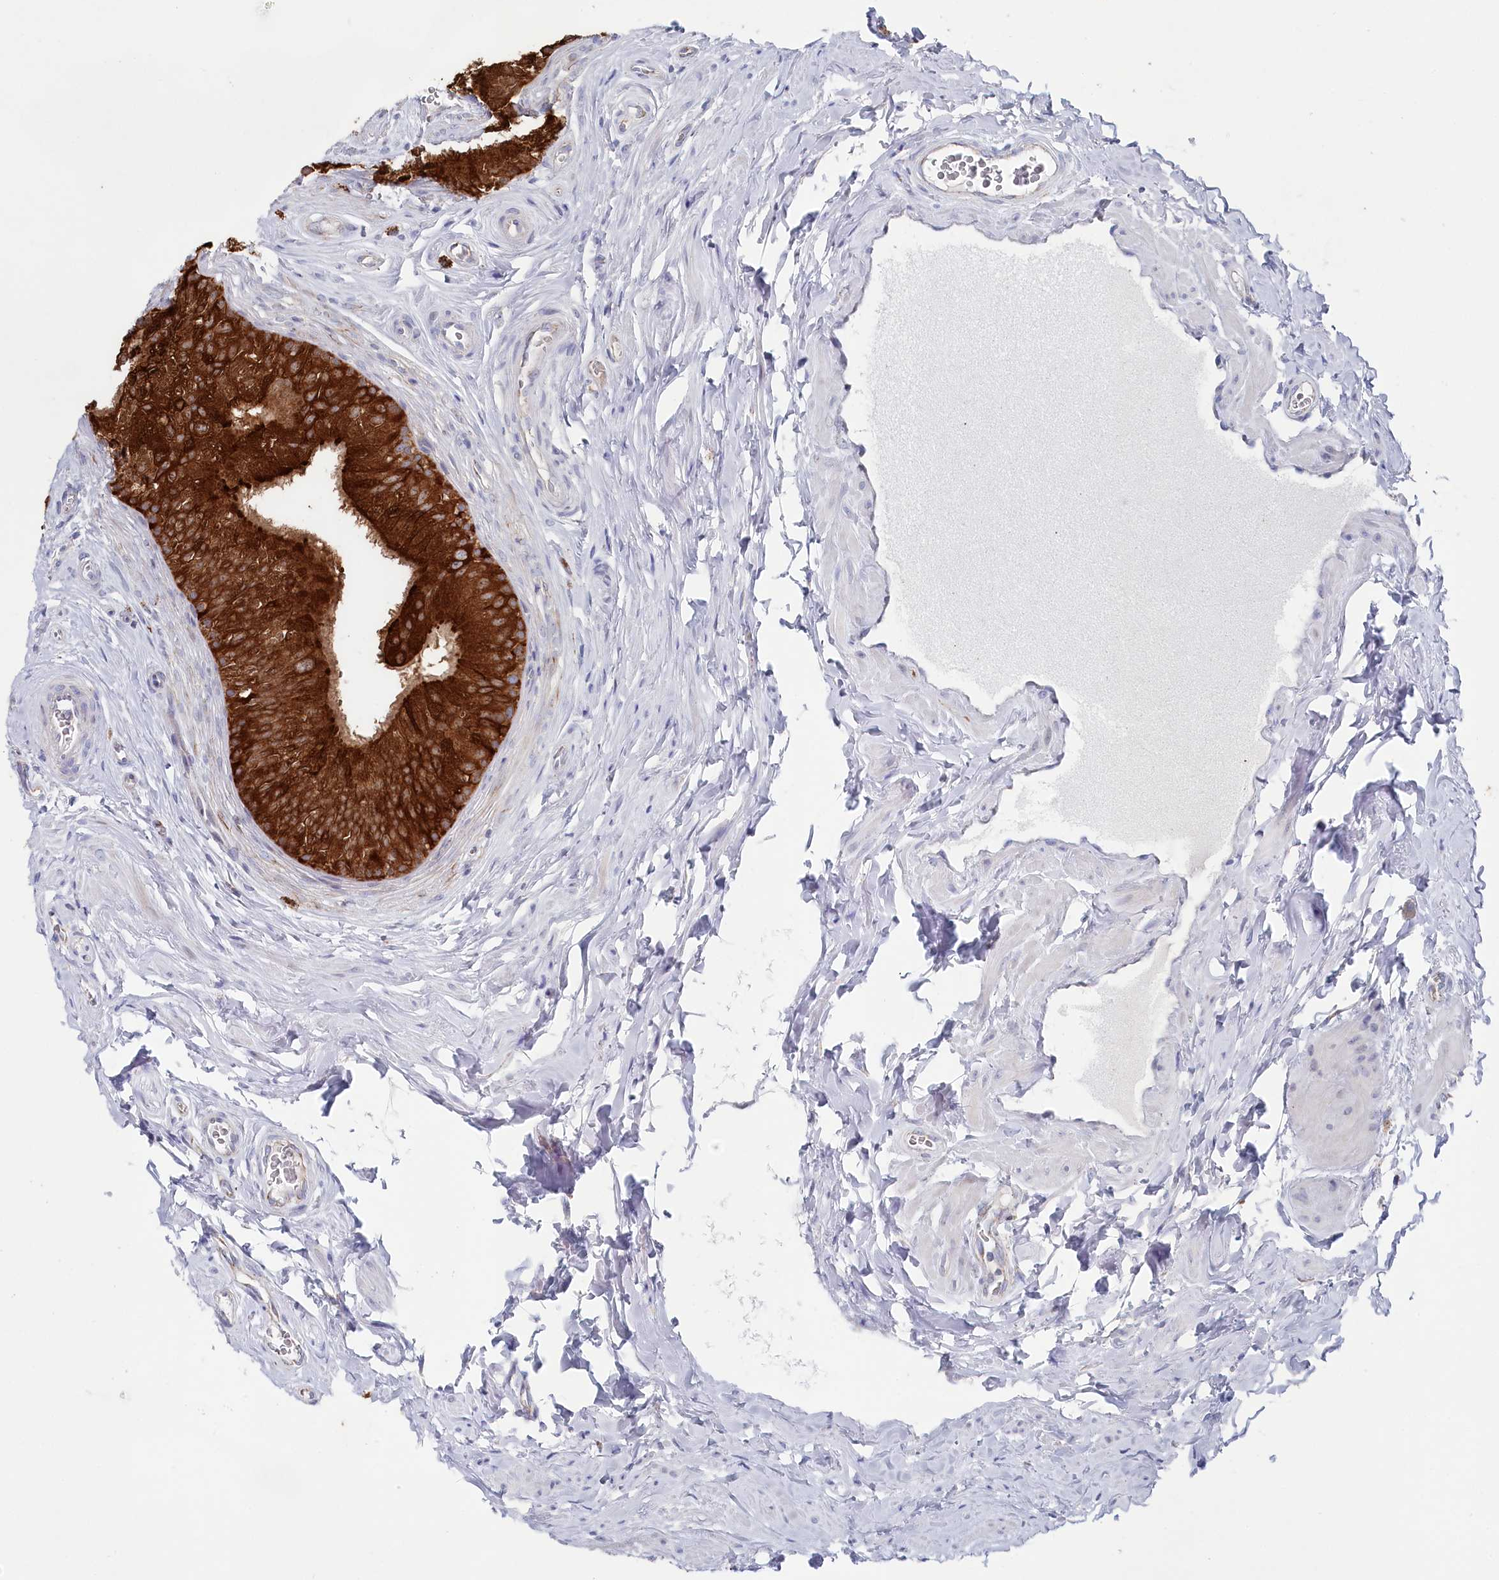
{"staining": {"intensity": "strong", "quantity": ">75%", "location": "cytoplasmic/membranous"}, "tissue": "epididymis", "cell_type": "Glandular cells", "image_type": "normal", "snomed": [{"axis": "morphology", "description": "Normal tissue, NOS"}, {"axis": "topography", "description": "Epididymis"}], "caption": "Immunohistochemistry (IHC) micrograph of unremarkable epididymis: human epididymis stained using IHC shows high levels of strong protein expression localized specifically in the cytoplasmic/membranous of glandular cells, appearing as a cytoplasmic/membranous brown color.", "gene": "GLS2", "patient": {"sex": "male", "age": 46}}